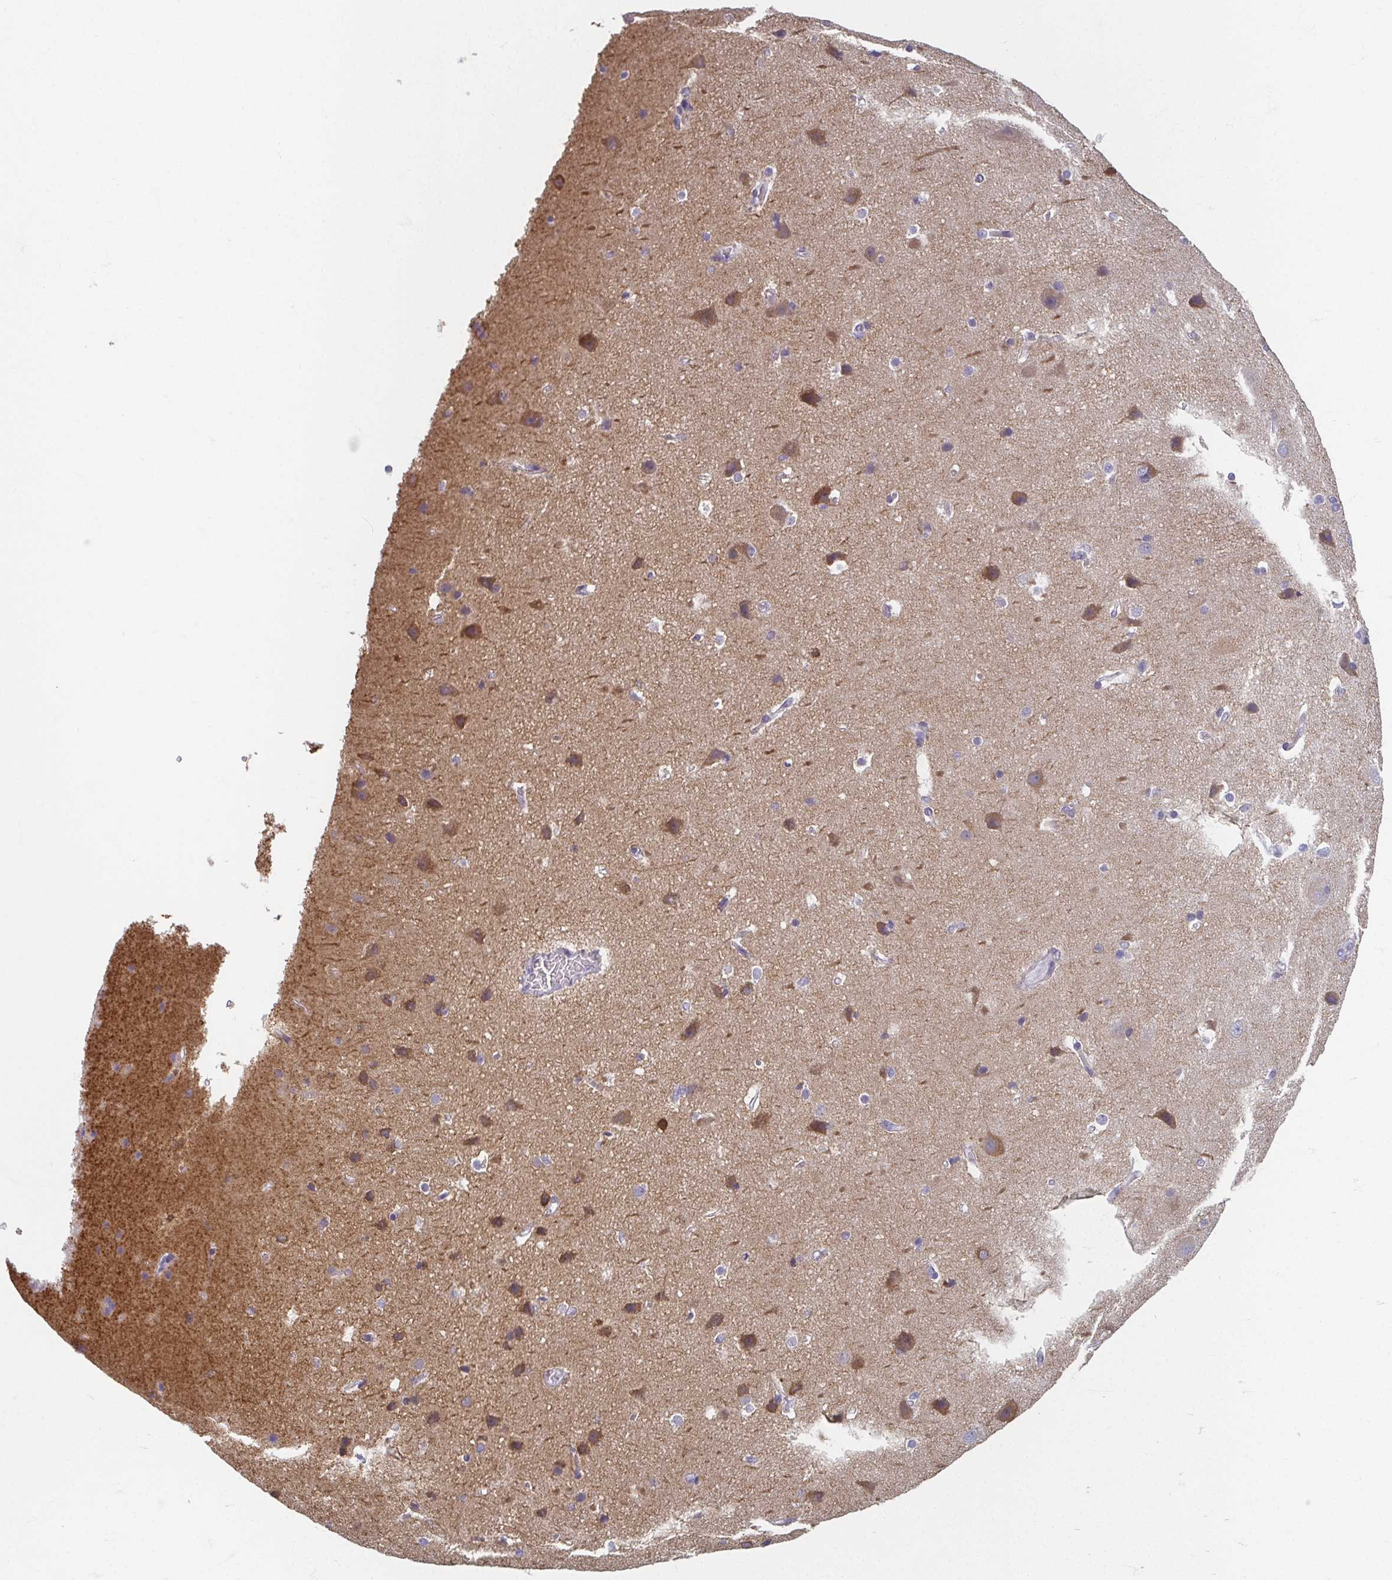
{"staining": {"intensity": "weak", "quantity": "25%-75%", "location": "cytoplasmic/membranous"}, "tissue": "cerebral cortex", "cell_type": "Endothelial cells", "image_type": "normal", "snomed": [{"axis": "morphology", "description": "Normal tissue, NOS"}, {"axis": "topography", "description": "Cerebral cortex"}], "caption": "Immunohistochemistry (IHC) micrograph of normal cerebral cortex: human cerebral cortex stained using IHC exhibits low levels of weak protein expression localized specifically in the cytoplasmic/membranous of endothelial cells, appearing as a cytoplasmic/membranous brown color.", "gene": "CAMKV", "patient": {"sex": "male", "age": 37}}